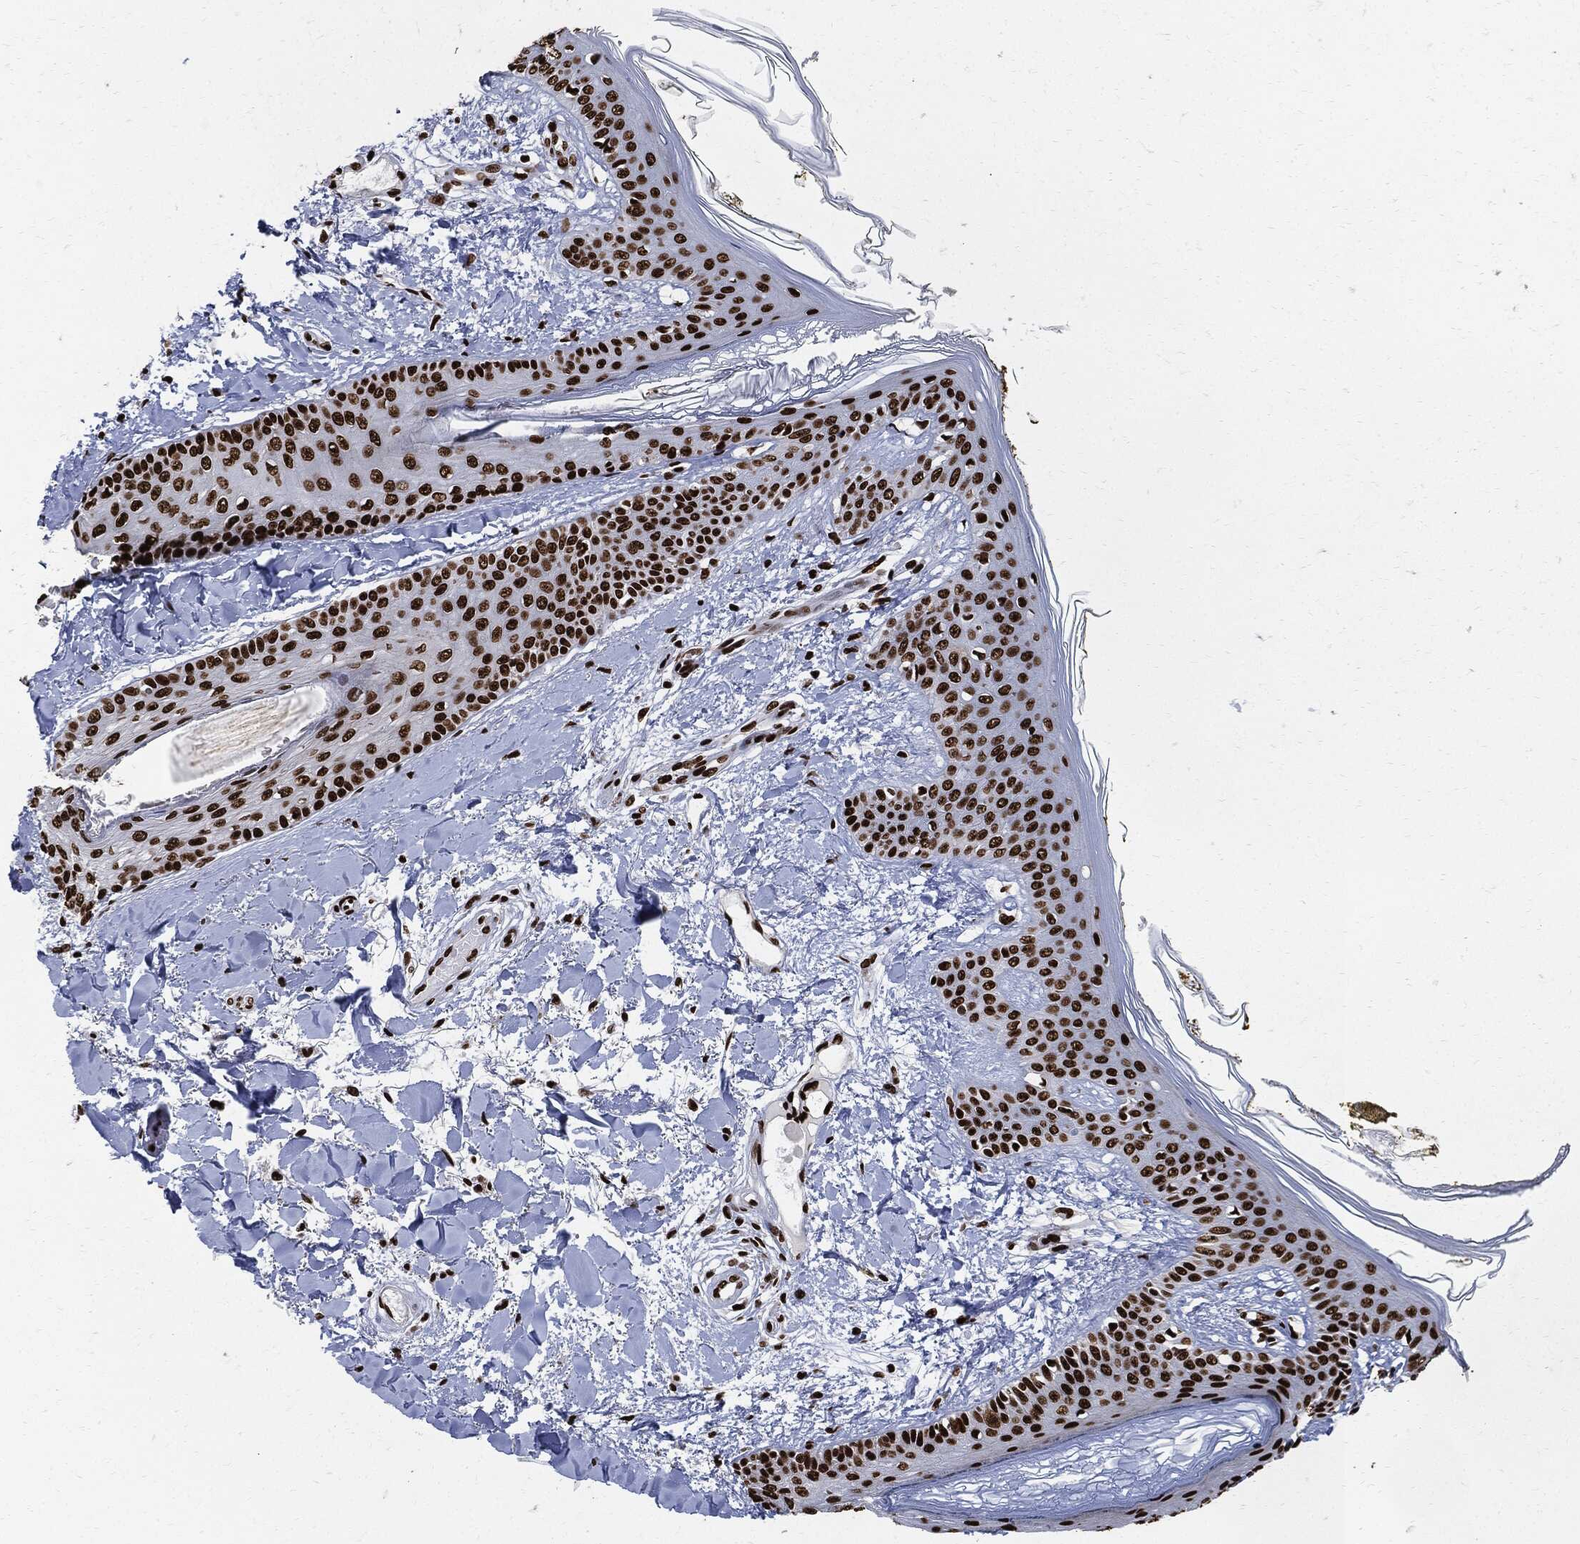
{"staining": {"intensity": "strong", "quantity": "<25%", "location": "nuclear"}, "tissue": "skin", "cell_type": "Fibroblasts", "image_type": "normal", "snomed": [{"axis": "morphology", "description": "Normal tissue, NOS"}, {"axis": "morphology", "description": "Malignant melanoma, NOS"}, {"axis": "topography", "description": "Skin"}], "caption": "Immunohistochemistry (IHC) image of normal human skin stained for a protein (brown), which exhibits medium levels of strong nuclear positivity in about <25% of fibroblasts.", "gene": "RECQL", "patient": {"sex": "female", "age": 34}}